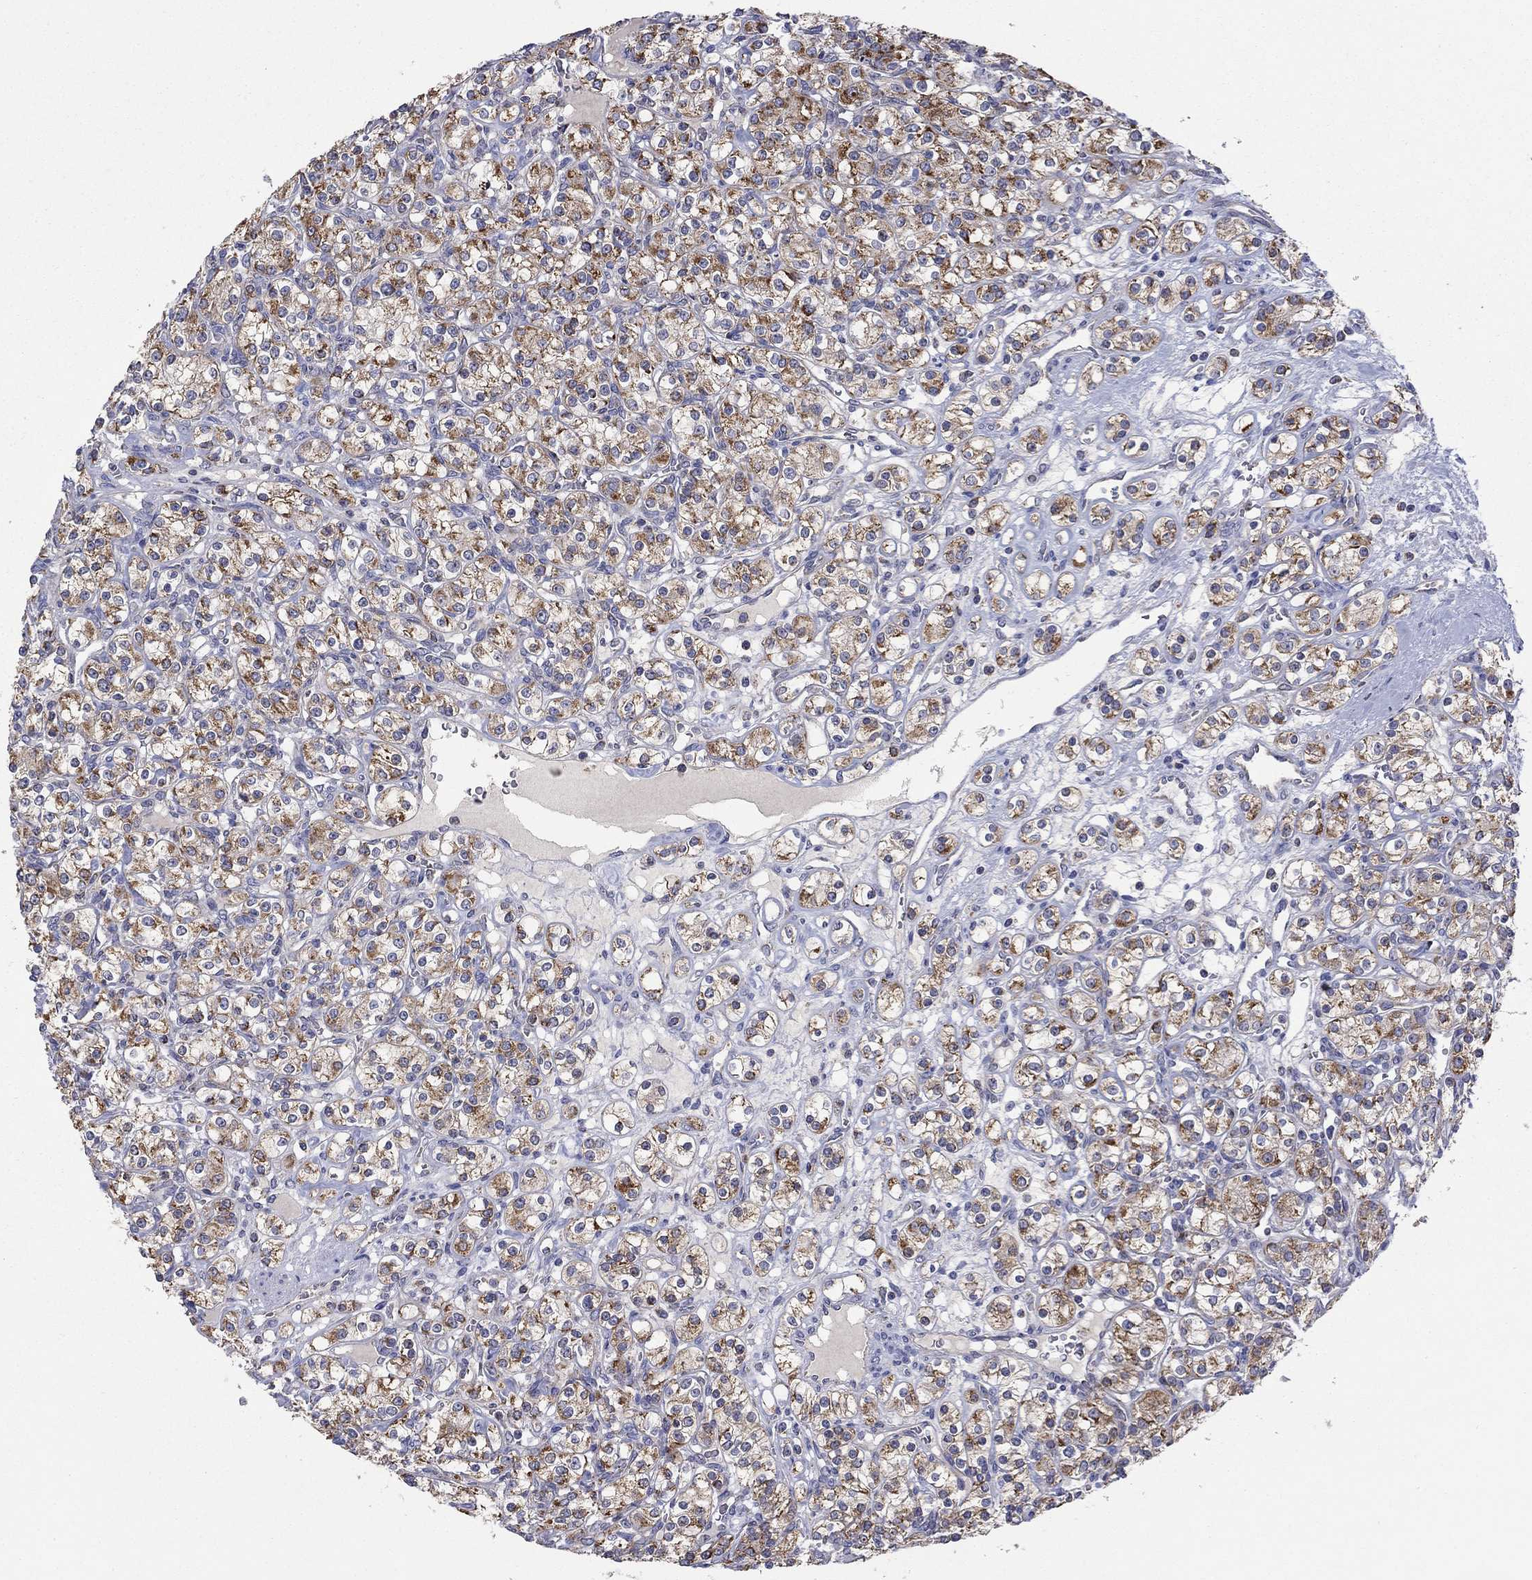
{"staining": {"intensity": "strong", "quantity": "25%-75%", "location": "cytoplasmic/membranous"}, "tissue": "renal cancer", "cell_type": "Tumor cells", "image_type": "cancer", "snomed": [{"axis": "morphology", "description": "Adenocarcinoma, NOS"}, {"axis": "topography", "description": "Kidney"}], "caption": "Human renal cancer (adenocarcinoma) stained for a protein (brown) reveals strong cytoplasmic/membranous positive staining in about 25%-75% of tumor cells.", "gene": "HPS5", "patient": {"sex": "male", "age": 77}}